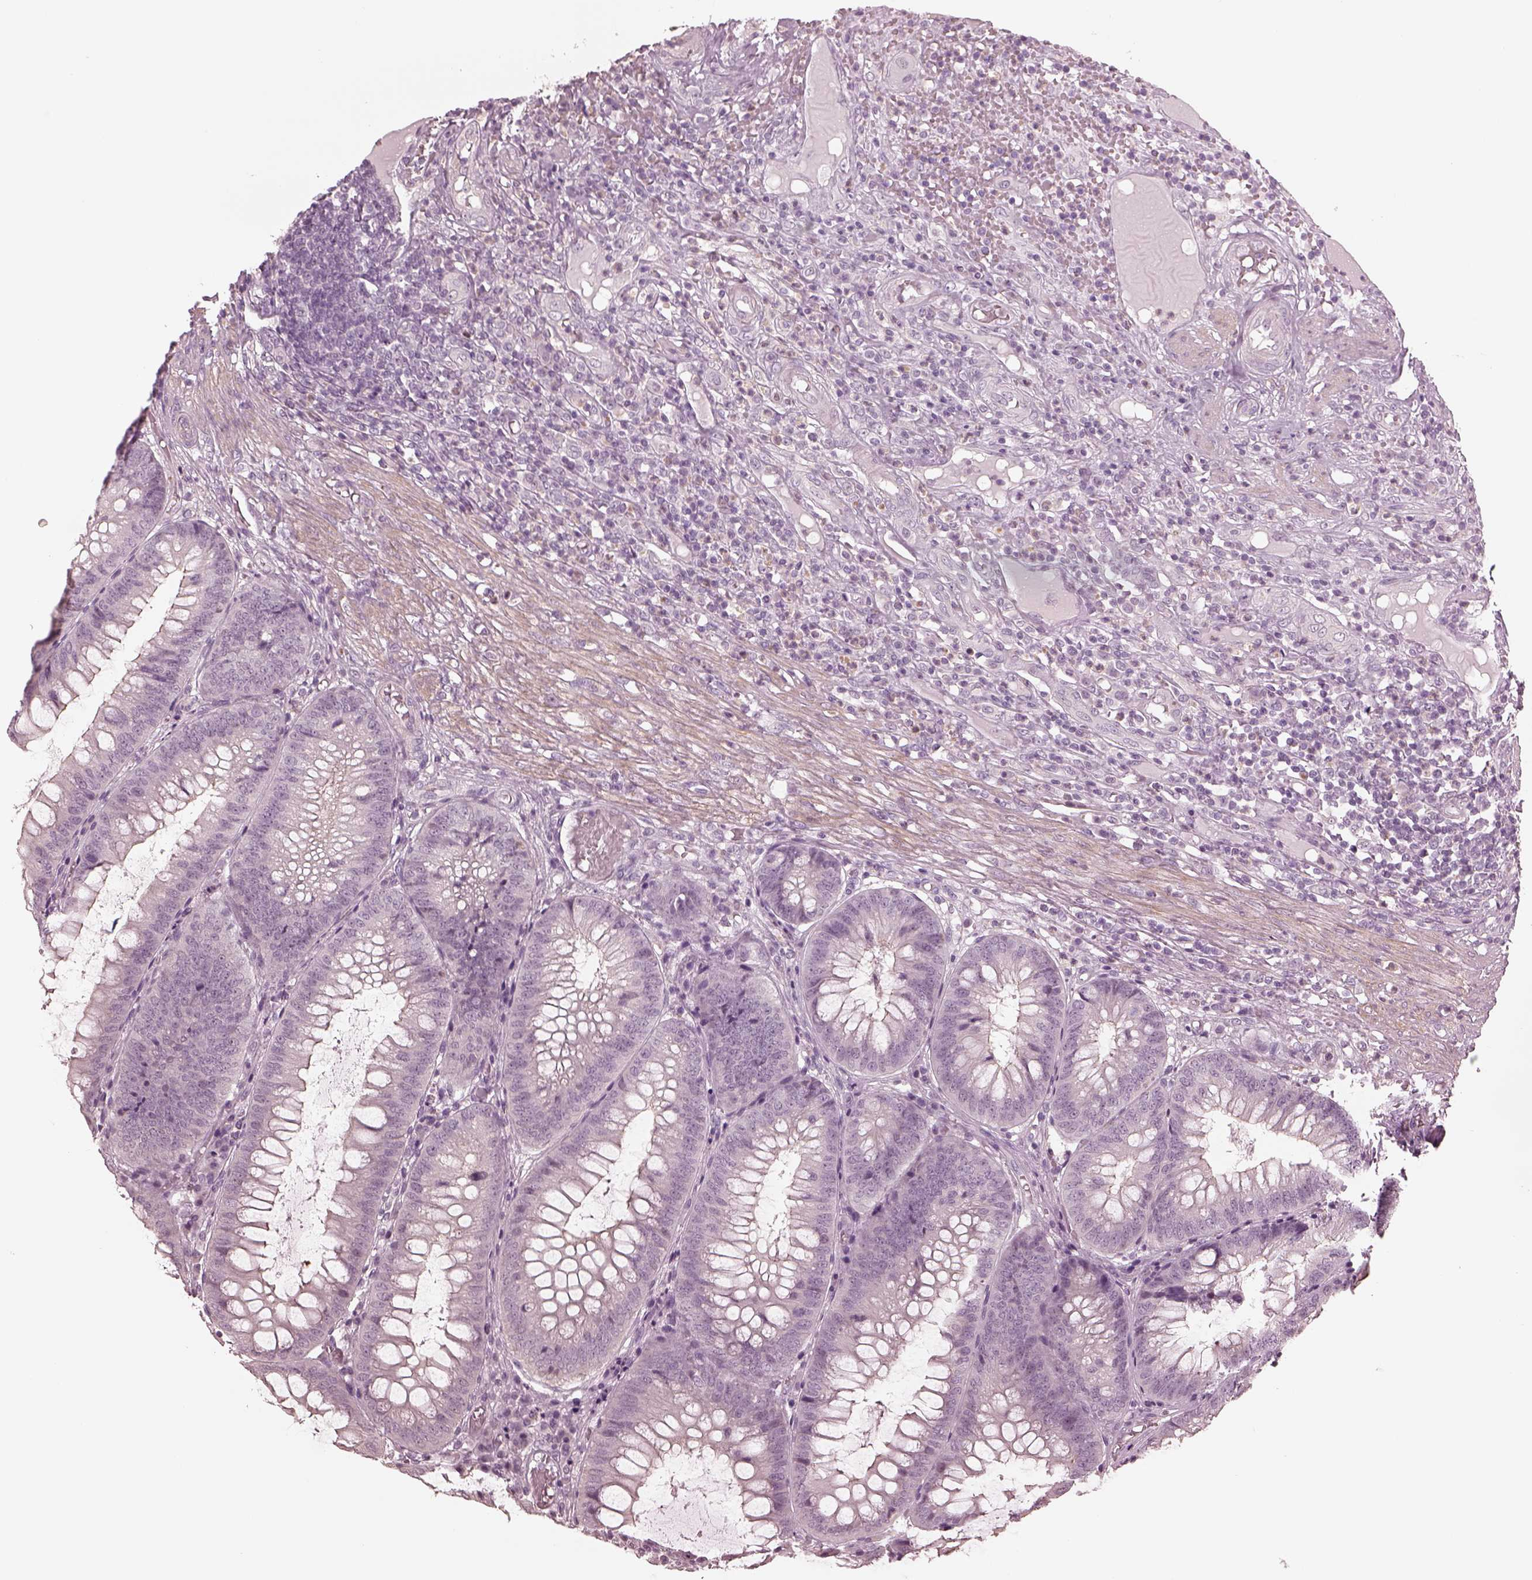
{"staining": {"intensity": "negative", "quantity": "none", "location": "none"}, "tissue": "appendix", "cell_type": "Glandular cells", "image_type": "normal", "snomed": [{"axis": "morphology", "description": "Normal tissue, NOS"}, {"axis": "morphology", "description": "Inflammation, NOS"}, {"axis": "topography", "description": "Appendix"}], "caption": "An IHC histopathology image of normal appendix is shown. There is no staining in glandular cells of appendix. The staining is performed using DAB (3,3'-diaminobenzidine) brown chromogen with nuclei counter-stained in using hematoxylin.", "gene": "CCDC170", "patient": {"sex": "male", "age": 16}}